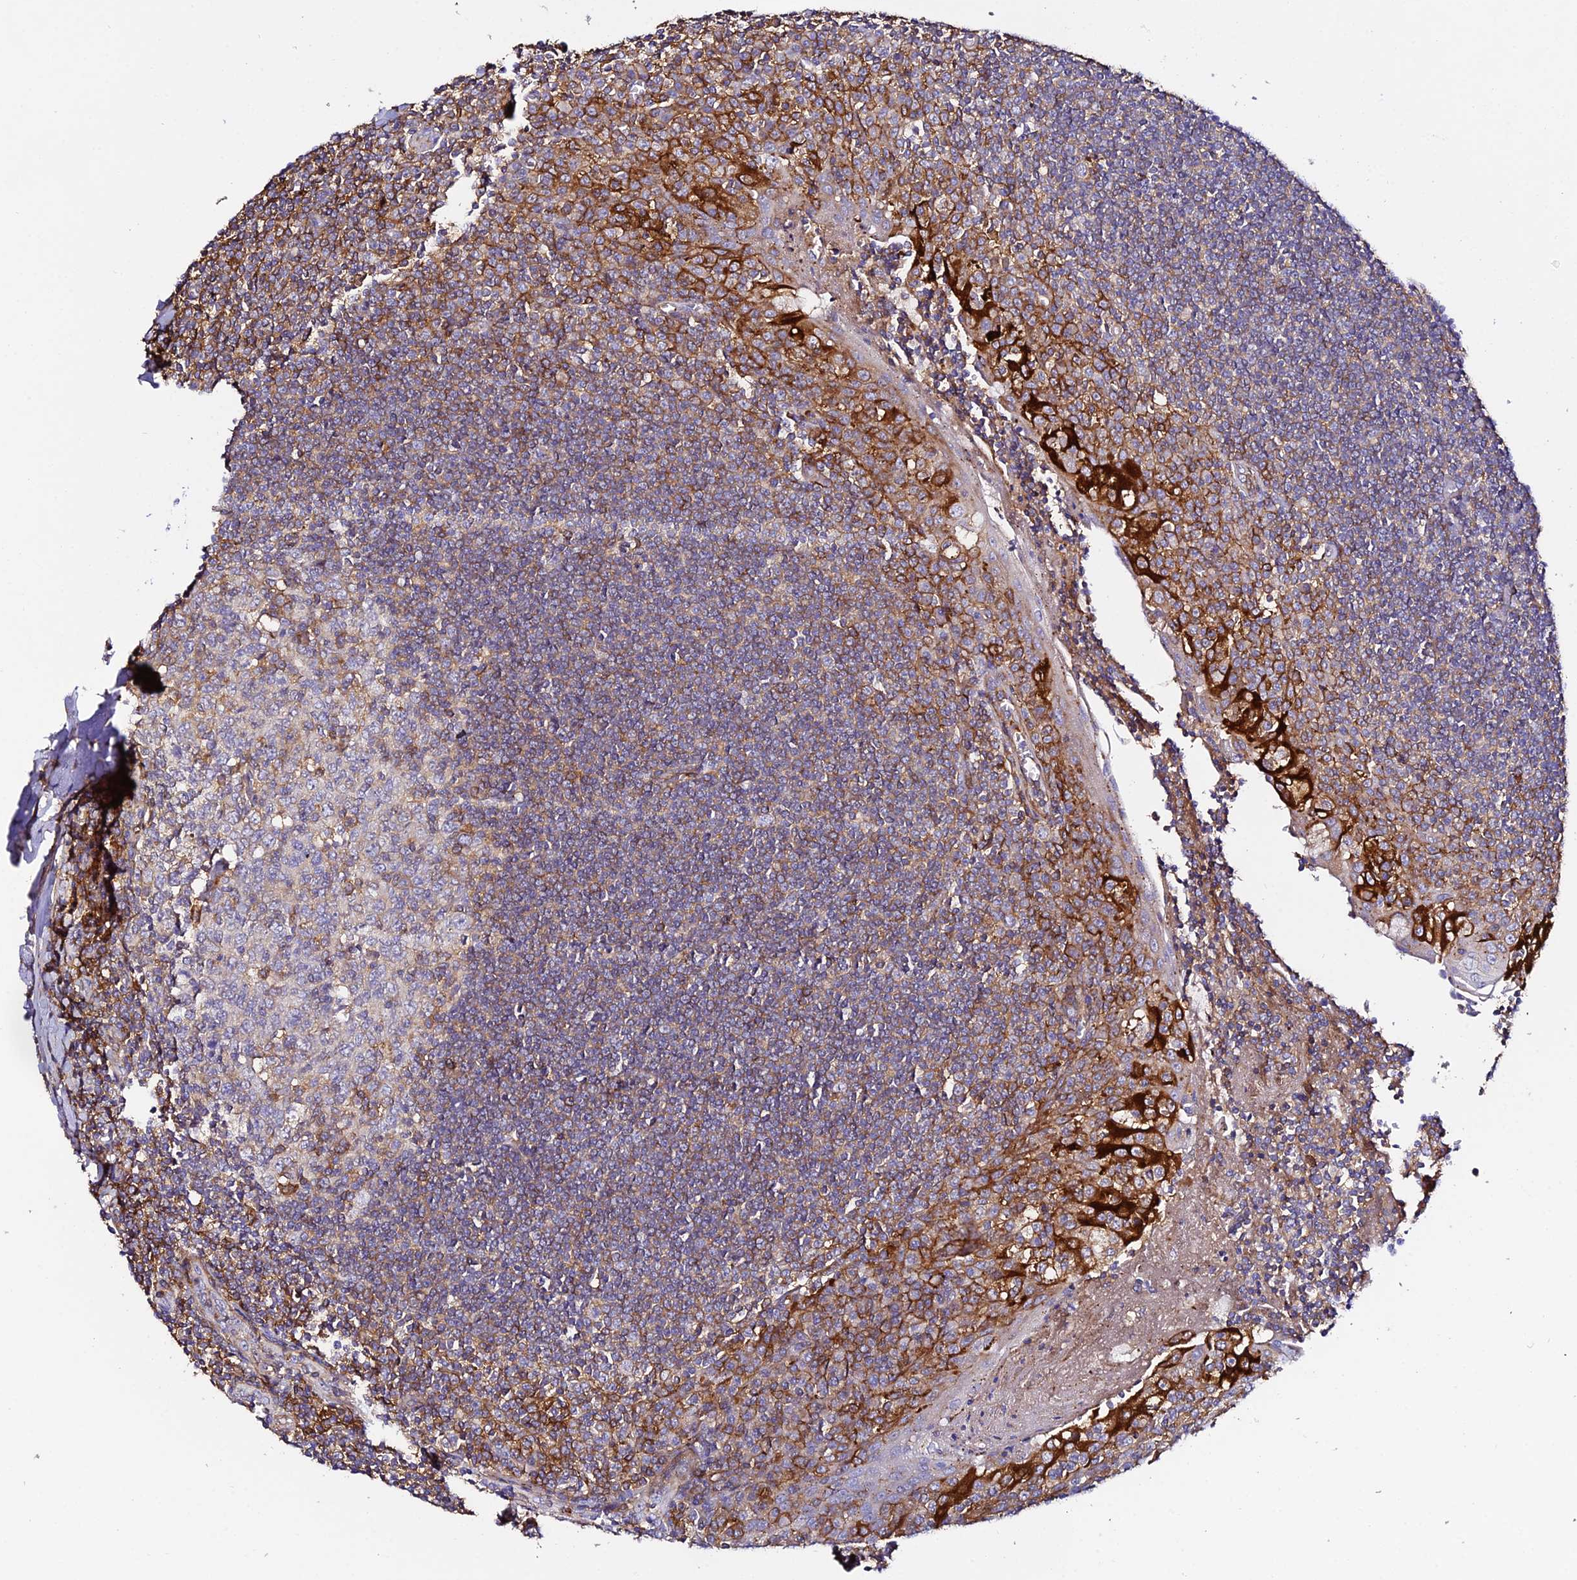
{"staining": {"intensity": "strong", "quantity": "<25%", "location": "cytoplasmic/membranous"}, "tissue": "tonsil", "cell_type": "Germinal center cells", "image_type": "normal", "snomed": [{"axis": "morphology", "description": "Normal tissue, NOS"}, {"axis": "topography", "description": "Tonsil"}], "caption": "The immunohistochemical stain highlights strong cytoplasmic/membranous expression in germinal center cells of normal tonsil.", "gene": "TRPV2", "patient": {"sex": "male", "age": 27}}